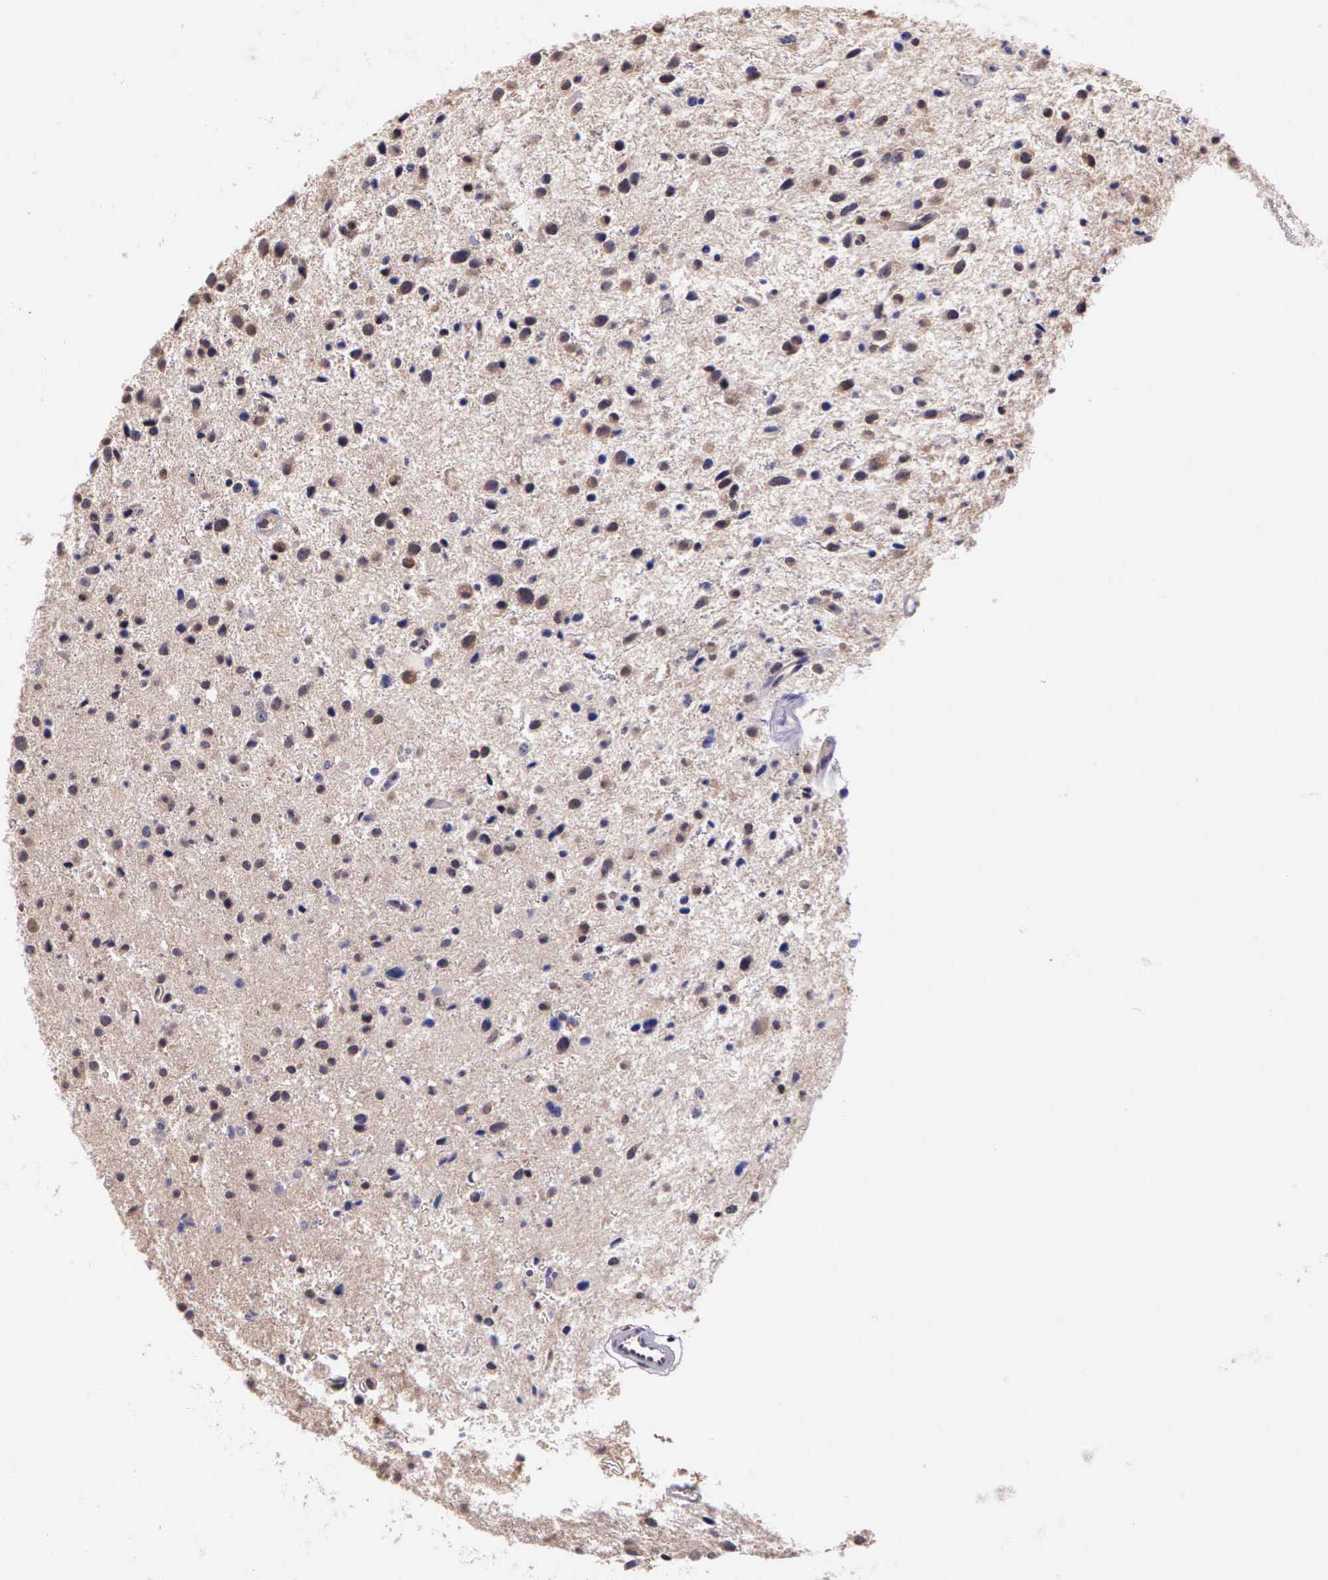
{"staining": {"intensity": "negative", "quantity": "none", "location": "none"}, "tissue": "glioma", "cell_type": "Tumor cells", "image_type": "cancer", "snomed": [{"axis": "morphology", "description": "Glioma, malignant, Low grade"}, {"axis": "topography", "description": "Brain"}], "caption": "The immunohistochemistry (IHC) histopathology image has no significant positivity in tumor cells of glioma tissue. (DAB (3,3'-diaminobenzidine) immunohistochemistry with hematoxylin counter stain).", "gene": "IGBP1", "patient": {"sex": "female", "age": 46}}